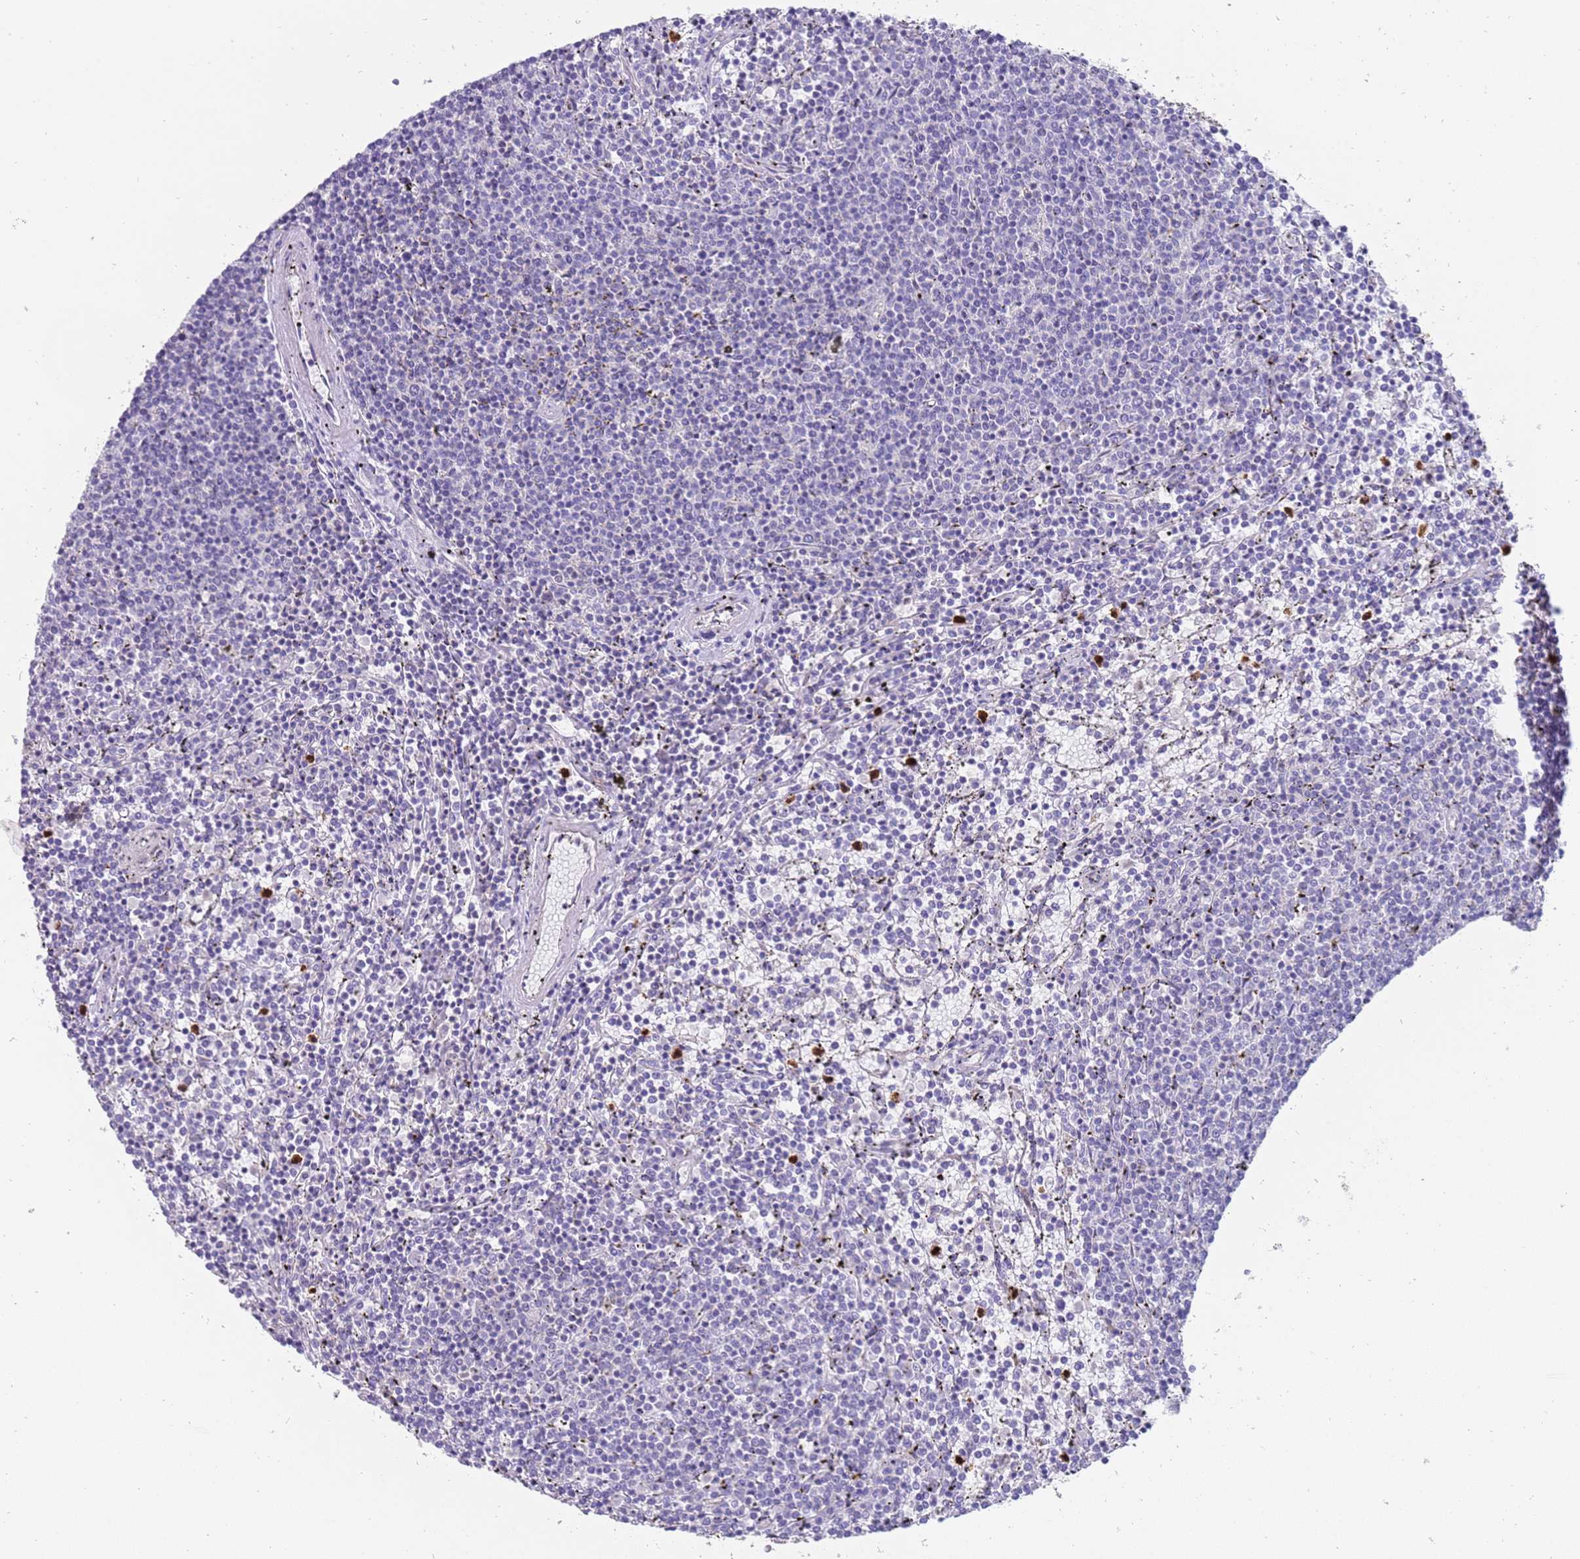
{"staining": {"intensity": "negative", "quantity": "none", "location": "none"}, "tissue": "lymphoma", "cell_type": "Tumor cells", "image_type": "cancer", "snomed": [{"axis": "morphology", "description": "Malignant lymphoma, non-Hodgkin's type, Low grade"}, {"axis": "topography", "description": "Spleen"}], "caption": "Photomicrograph shows no protein staining in tumor cells of malignant lymphoma, non-Hodgkin's type (low-grade) tissue.", "gene": "STK25", "patient": {"sex": "female", "age": 50}}